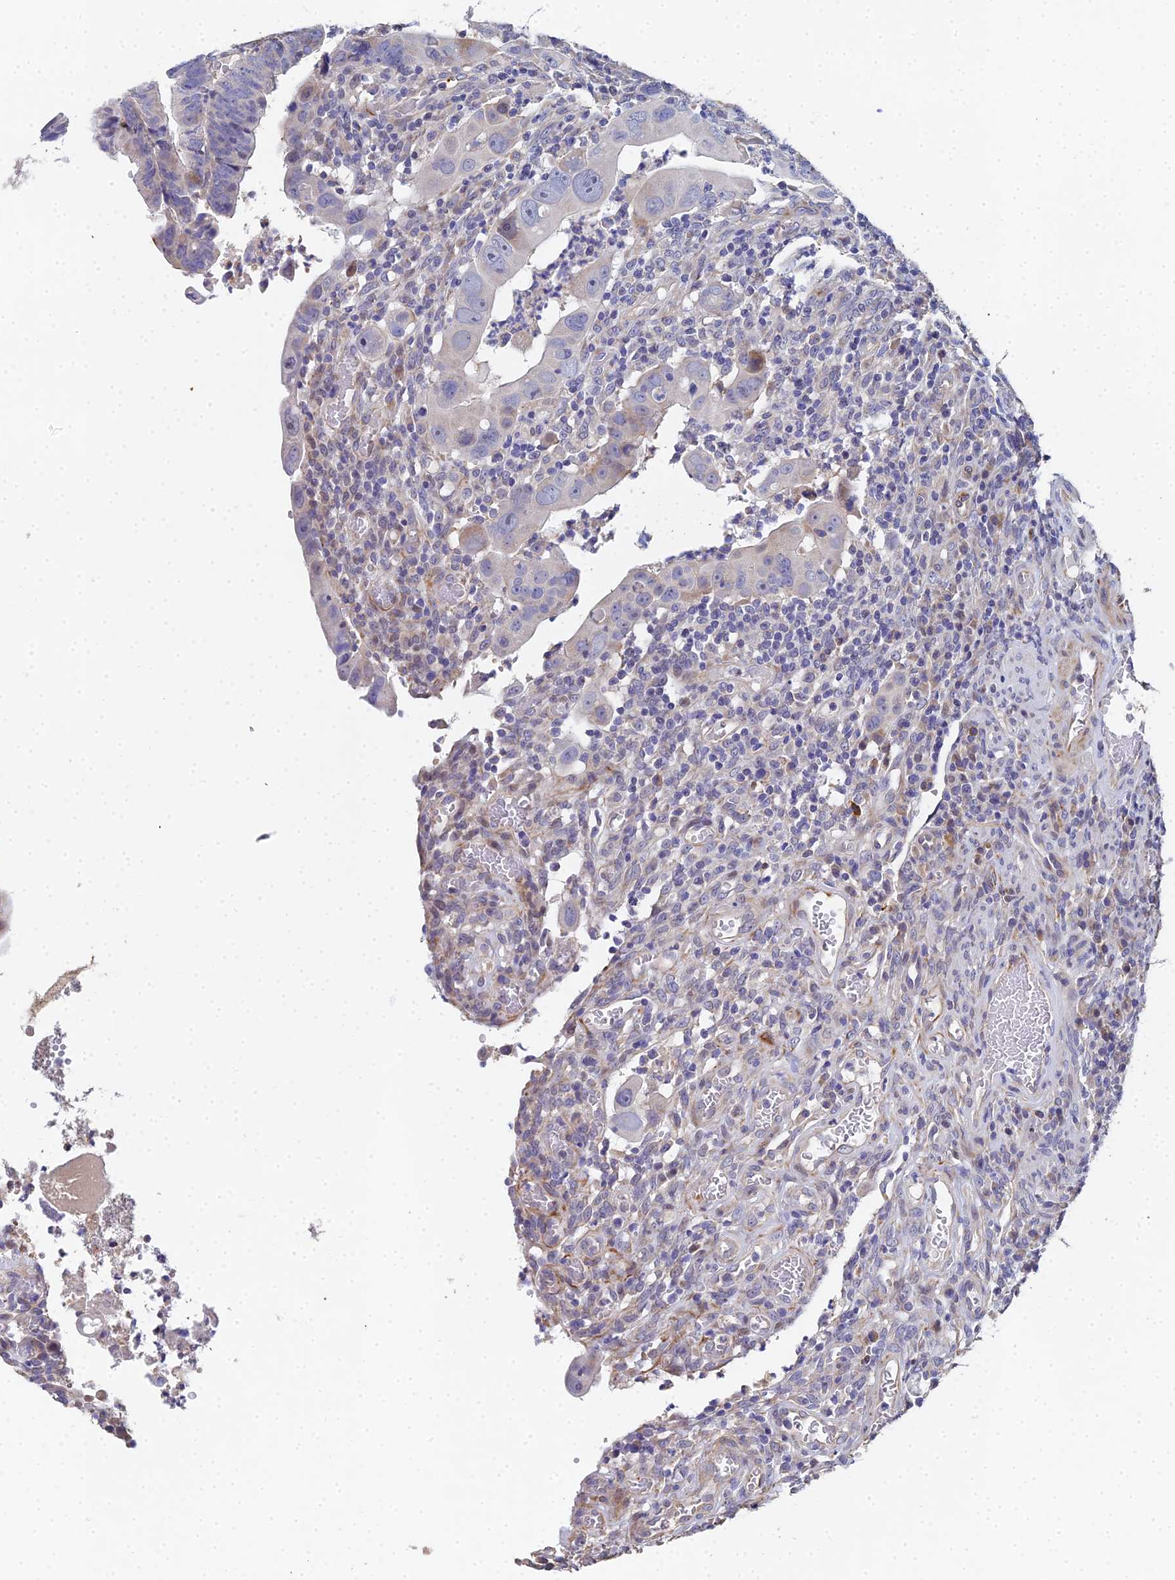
{"staining": {"intensity": "moderate", "quantity": "<25%", "location": "cytoplasmic/membranous"}, "tissue": "colorectal cancer", "cell_type": "Tumor cells", "image_type": "cancer", "snomed": [{"axis": "morphology", "description": "Normal tissue, NOS"}, {"axis": "morphology", "description": "Adenocarcinoma, NOS"}, {"axis": "topography", "description": "Rectum"}], "caption": "Immunohistochemistry (IHC) of human colorectal cancer (adenocarcinoma) shows low levels of moderate cytoplasmic/membranous expression in approximately <25% of tumor cells. The staining was performed using DAB to visualize the protein expression in brown, while the nuclei were stained in blue with hematoxylin (Magnification: 20x).", "gene": "ENSG00000268674", "patient": {"sex": "female", "age": 65}}